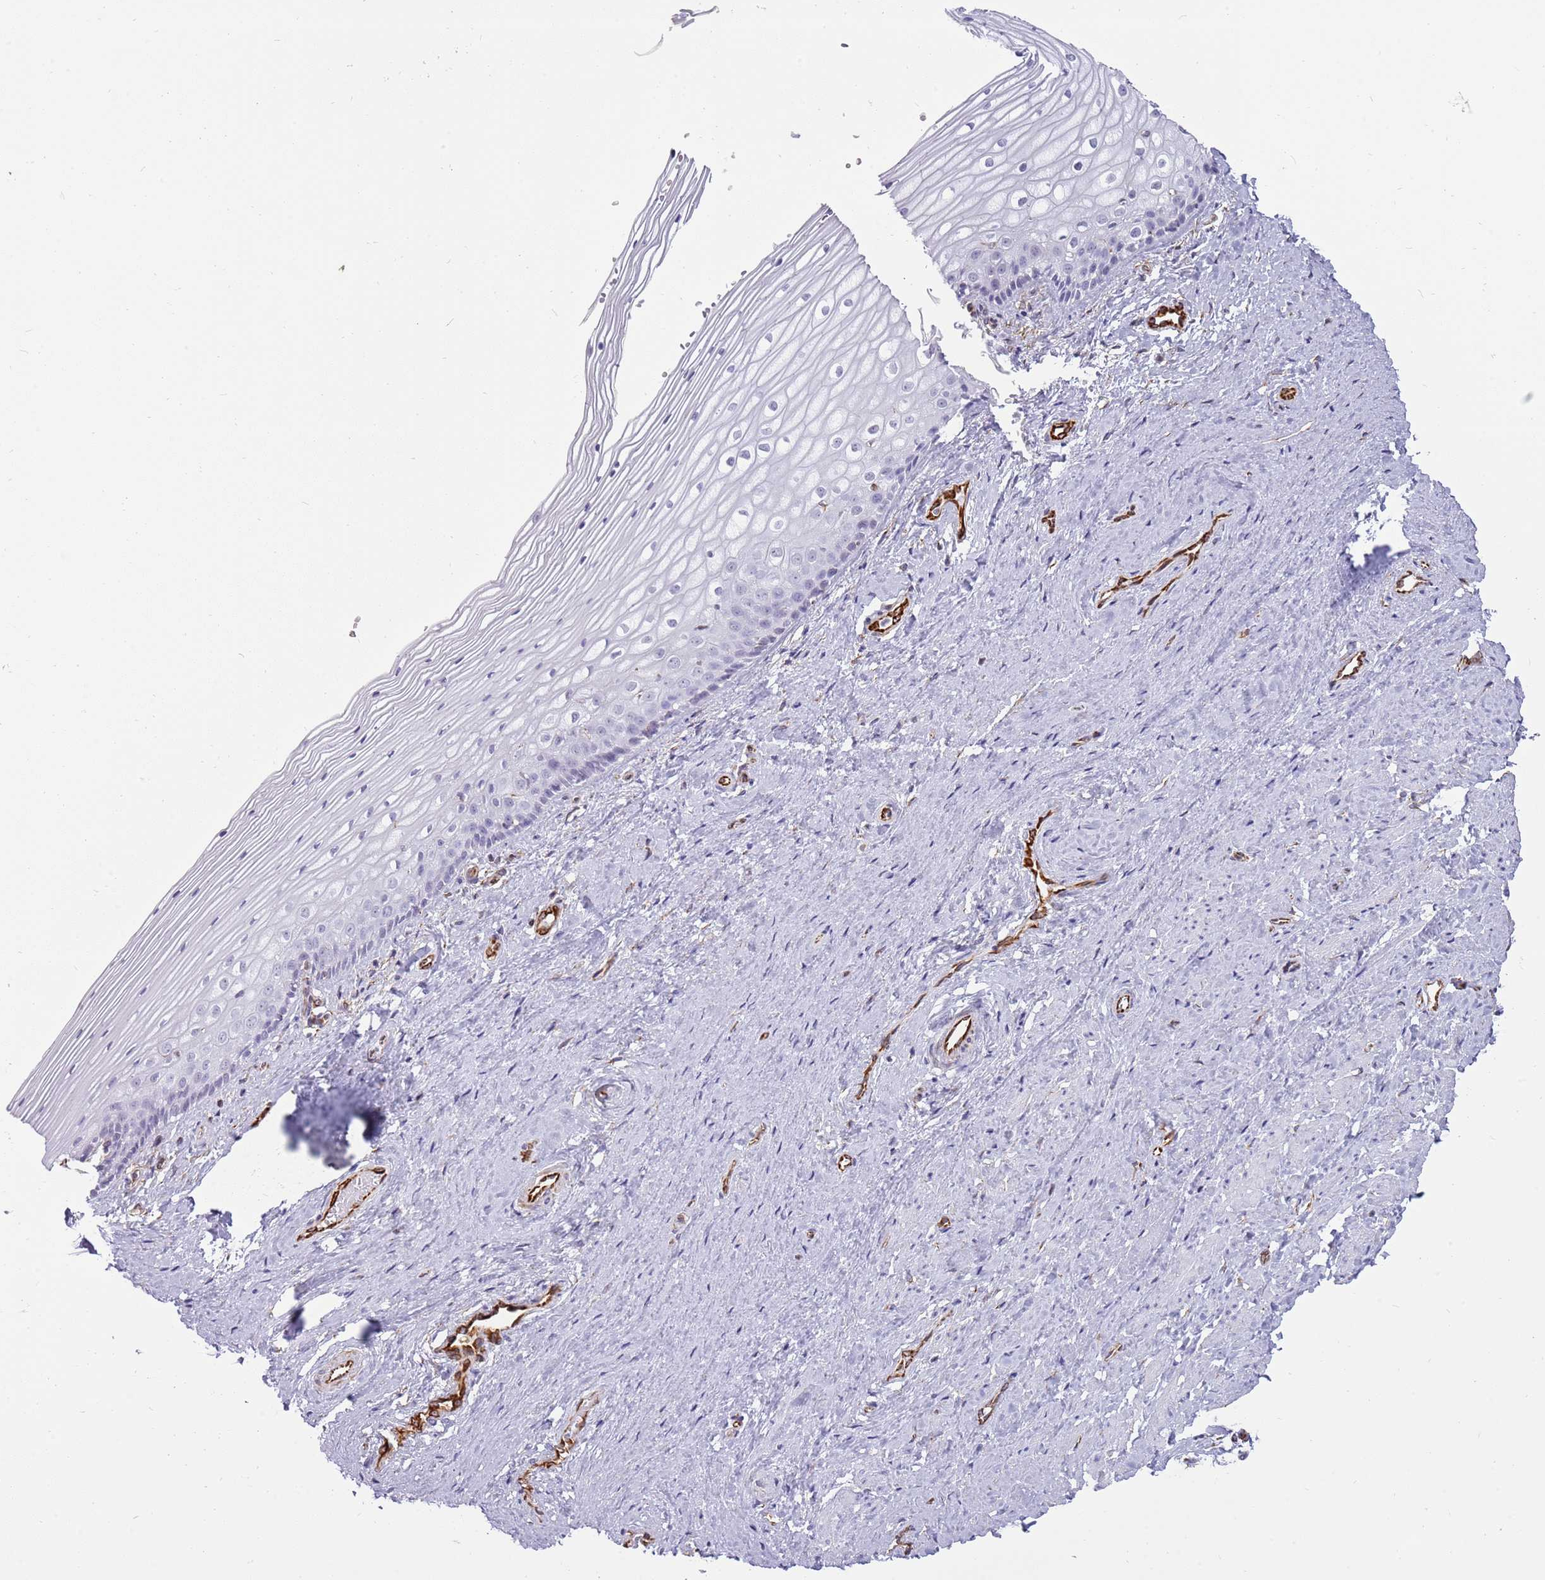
{"staining": {"intensity": "negative", "quantity": "none", "location": "none"}, "tissue": "vagina", "cell_type": "Squamous epithelial cells", "image_type": "normal", "snomed": [{"axis": "morphology", "description": "Normal tissue, NOS"}, {"axis": "topography", "description": "Vagina"}], "caption": "DAB (3,3'-diaminobenzidine) immunohistochemical staining of benign vagina demonstrates no significant positivity in squamous epithelial cells. Brightfield microscopy of immunohistochemistry (IHC) stained with DAB (3,3'-diaminobenzidine) (brown) and hematoxylin (blue), captured at high magnification.", "gene": "ENSG00000271254", "patient": {"sex": "female", "age": 46}}